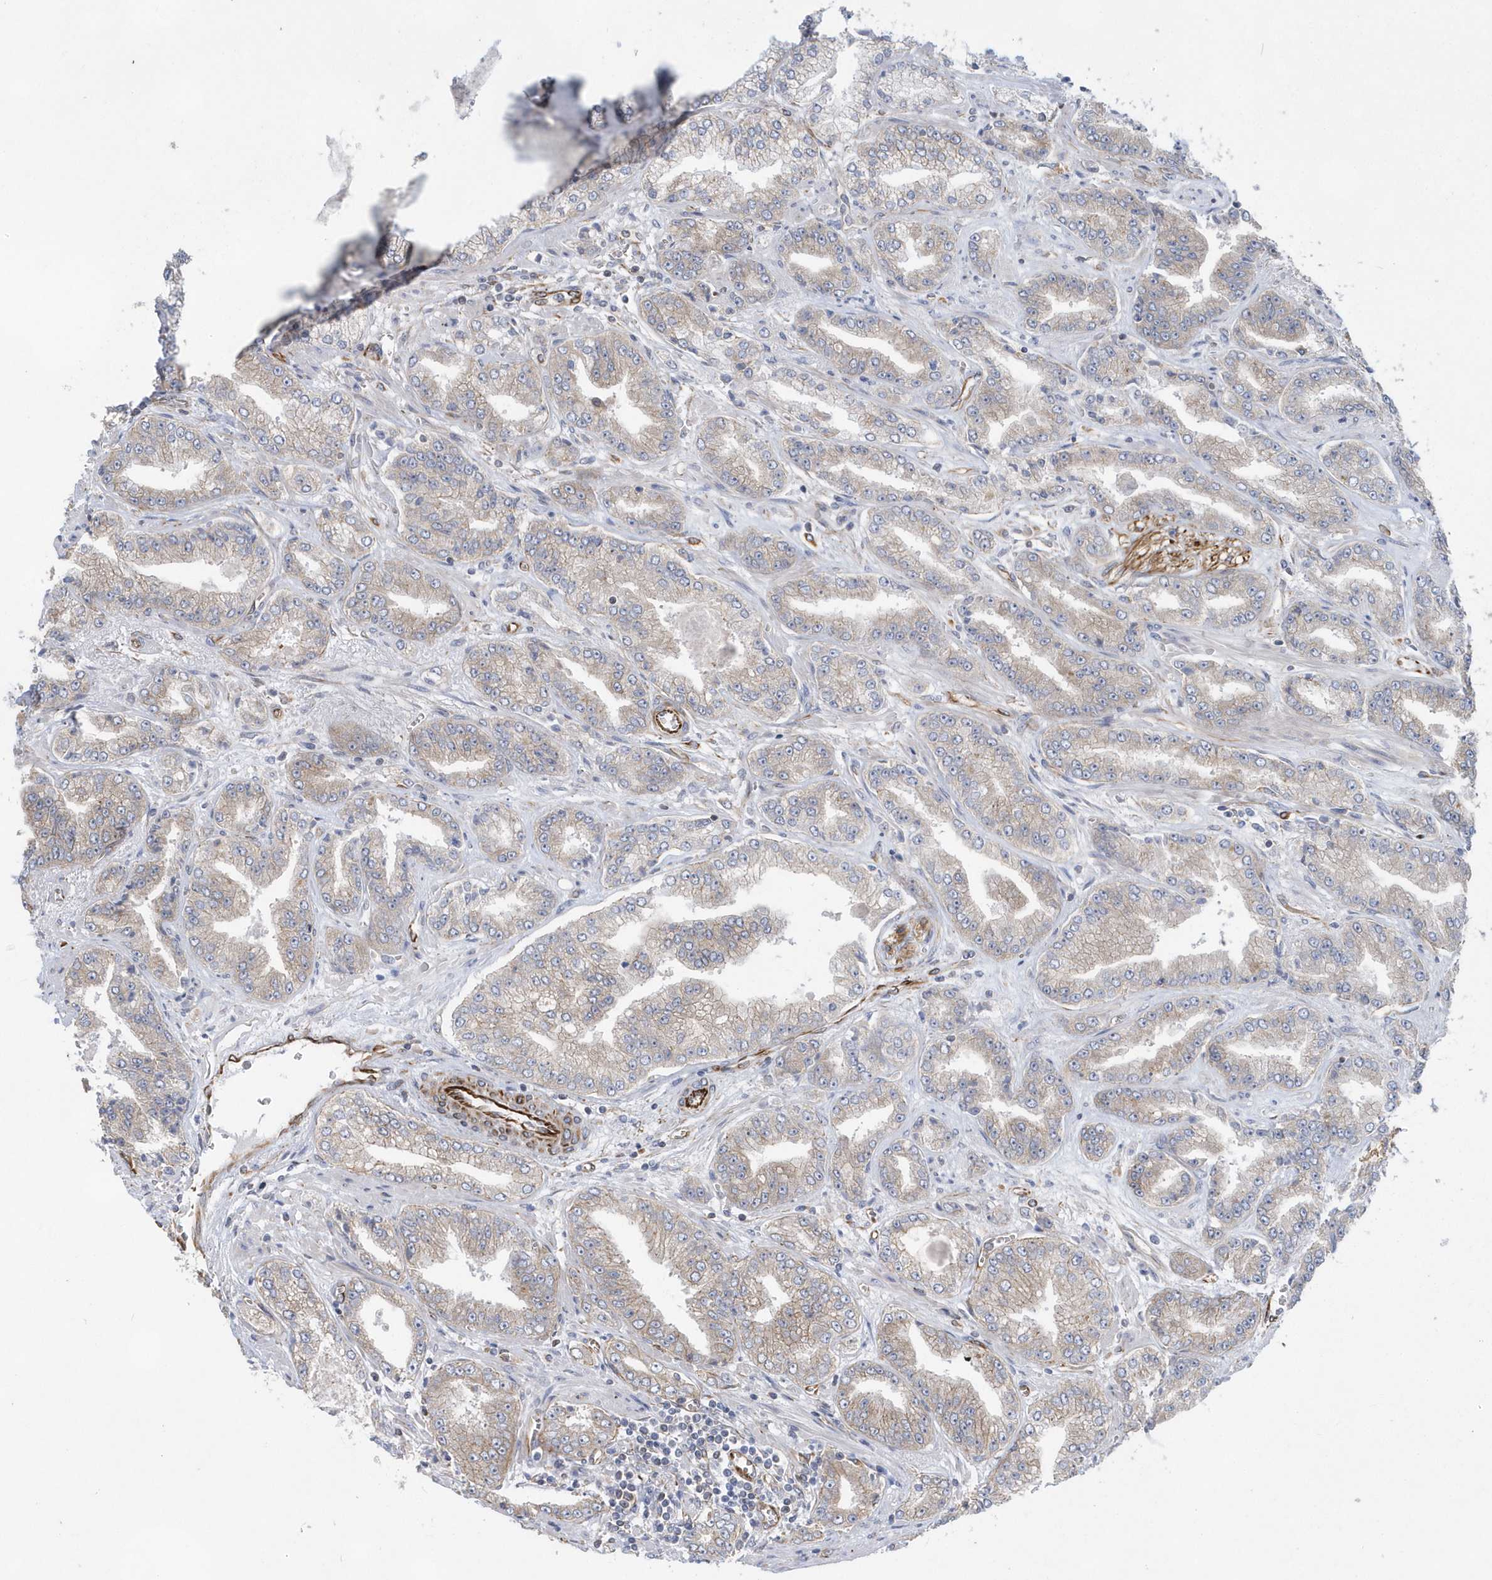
{"staining": {"intensity": "negative", "quantity": "none", "location": "none"}, "tissue": "prostate cancer", "cell_type": "Tumor cells", "image_type": "cancer", "snomed": [{"axis": "morphology", "description": "Adenocarcinoma, High grade"}, {"axis": "topography", "description": "Prostate"}], "caption": "Photomicrograph shows no significant protein staining in tumor cells of high-grade adenocarcinoma (prostate).", "gene": "RAB17", "patient": {"sex": "male", "age": 71}}